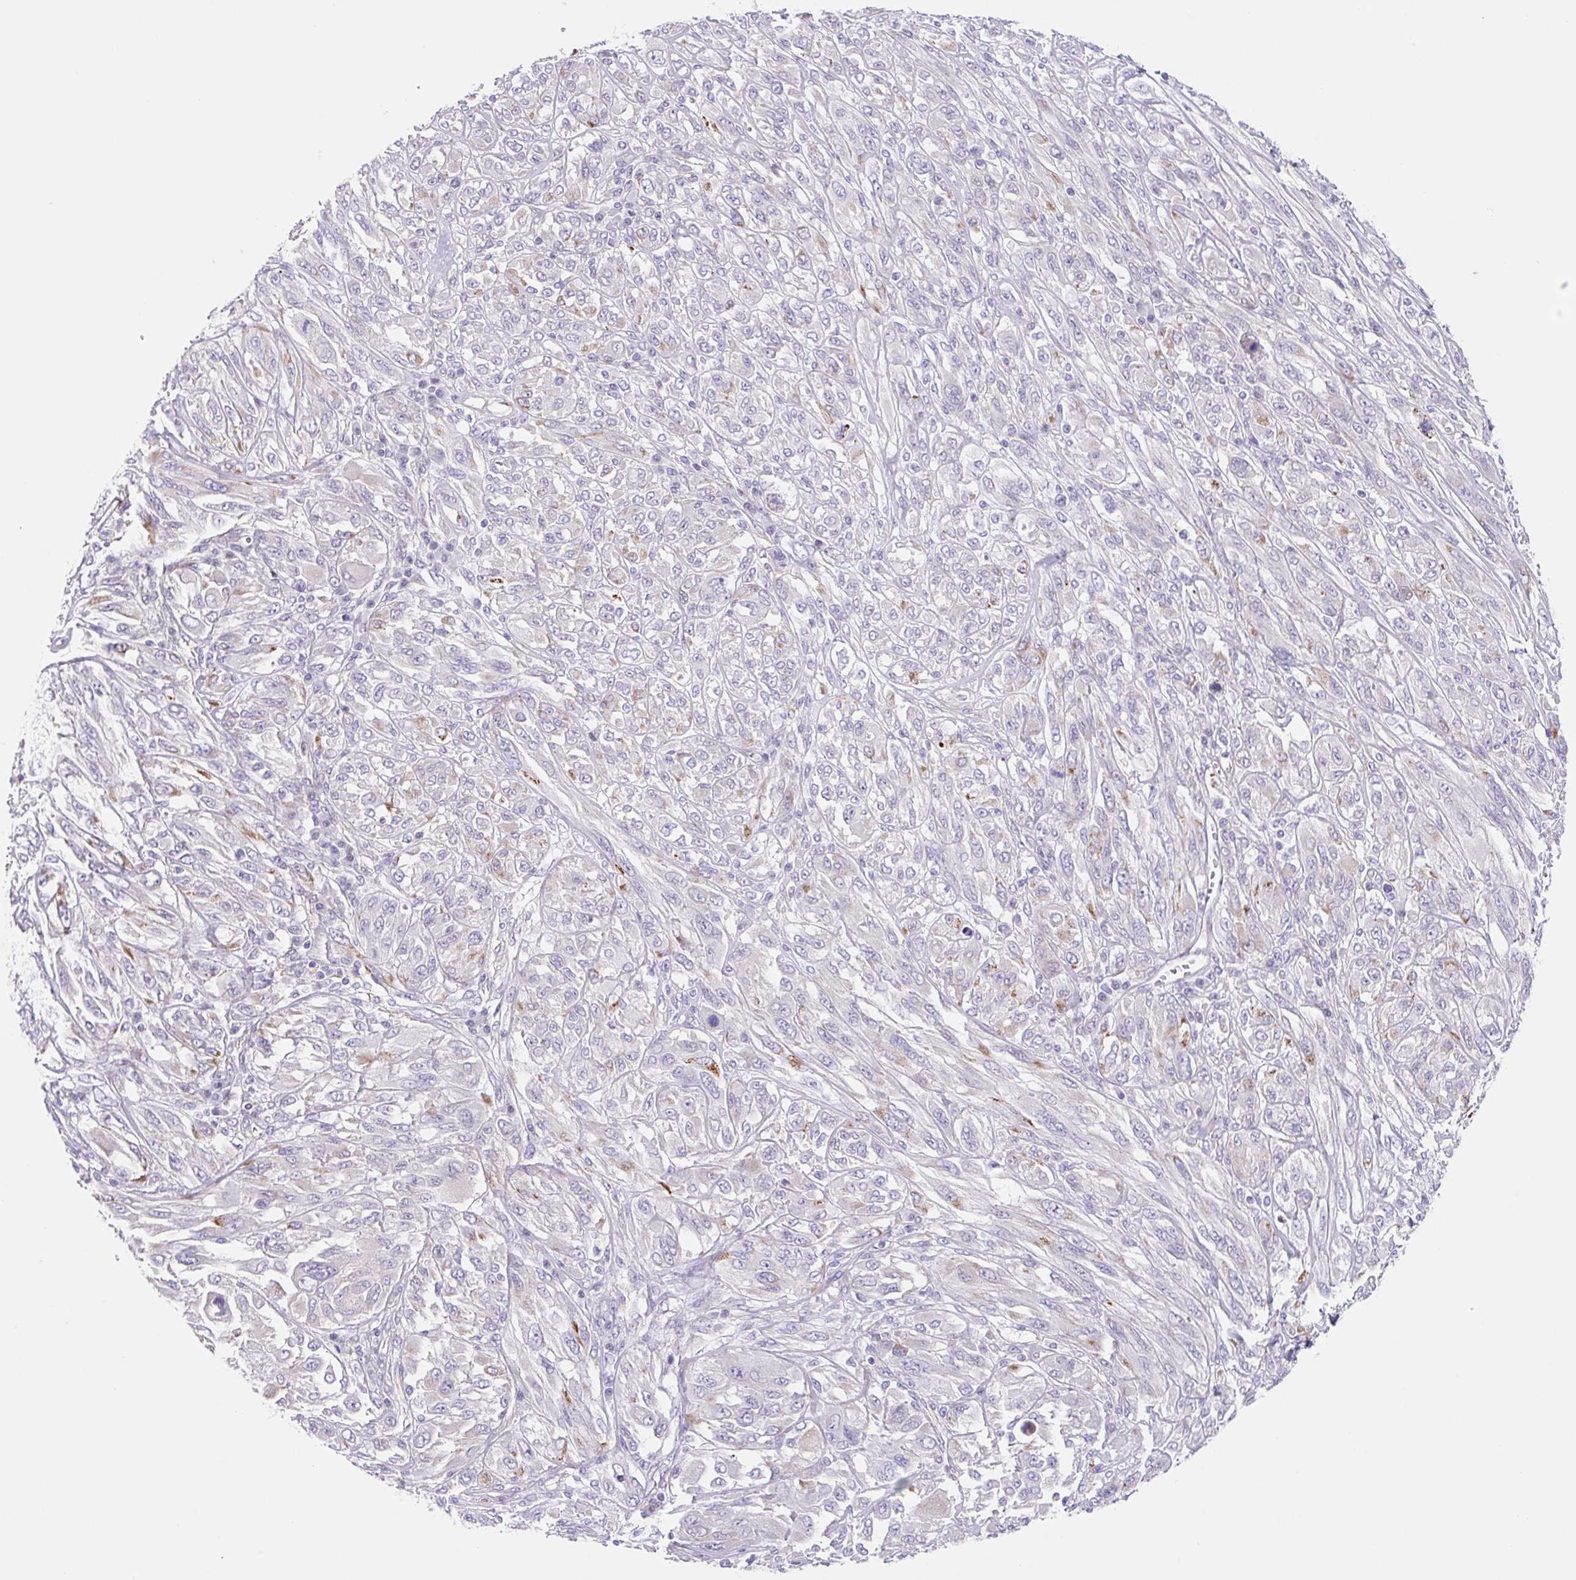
{"staining": {"intensity": "negative", "quantity": "none", "location": "none"}, "tissue": "melanoma", "cell_type": "Tumor cells", "image_type": "cancer", "snomed": [{"axis": "morphology", "description": "Malignant melanoma, NOS"}, {"axis": "topography", "description": "Skin"}], "caption": "Tumor cells show no significant protein positivity in melanoma.", "gene": "LYVE1", "patient": {"sex": "female", "age": 91}}